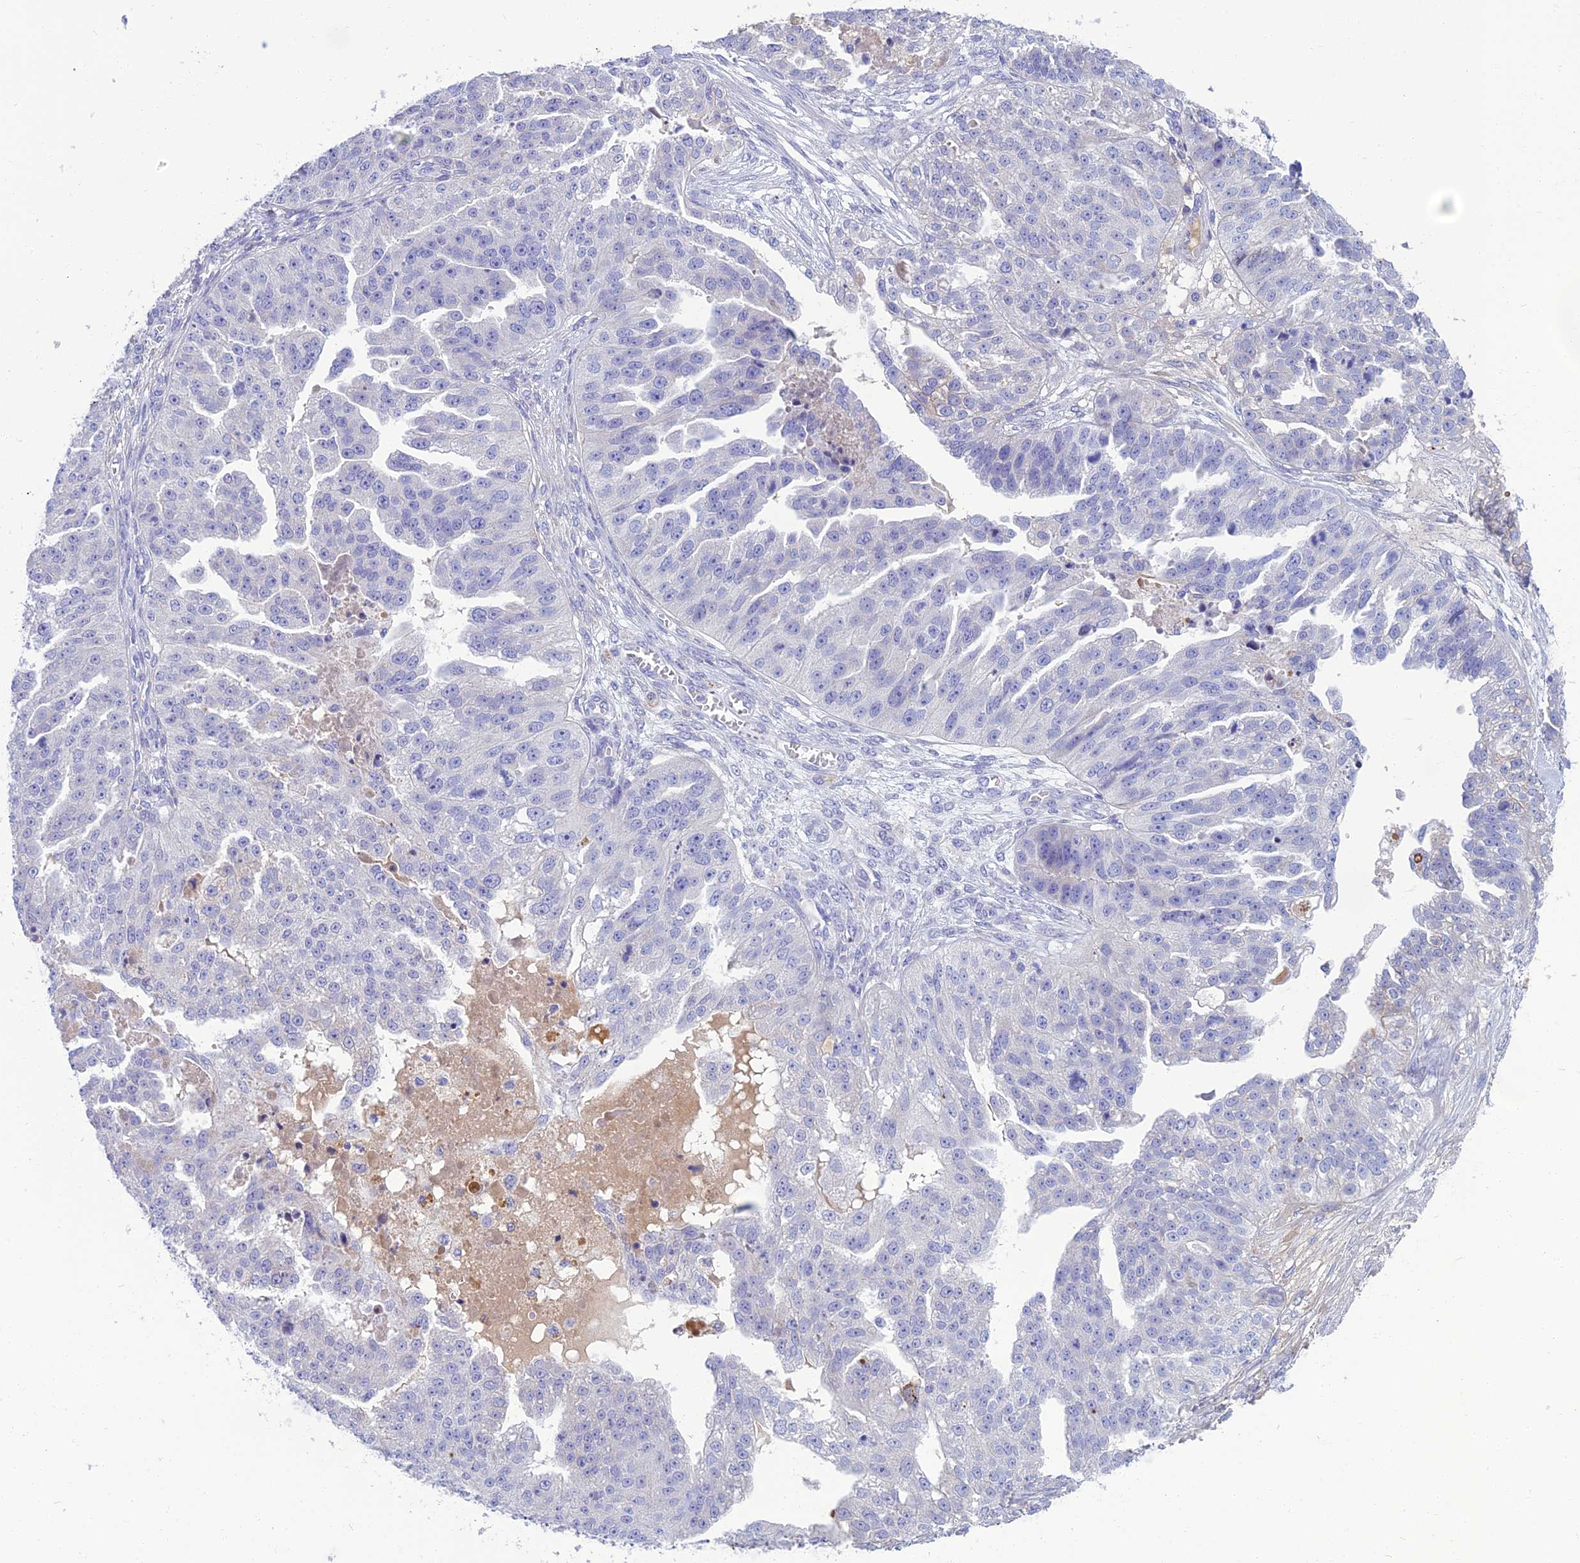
{"staining": {"intensity": "negative", "quantity": "none", "location": "none"}, "tissue": "ovarian cancer", "cell_type": "Tumor cells", "image_type": "cancer", "snomed": [{"axis": "morphology", "description": "Cystadenocarcinoma, serous, NOS"}, {"axis": "topography", "description": "Ovary"}], "caption": "A high-resolution photomicrograph shows immunohistochemistry staining of ovarian serous cystadenocarcinoma, which demonstrates no significant positivity in tumor cells.", "gene": "SPTLC3", "patient": {"sex": "female", "age": 58}}